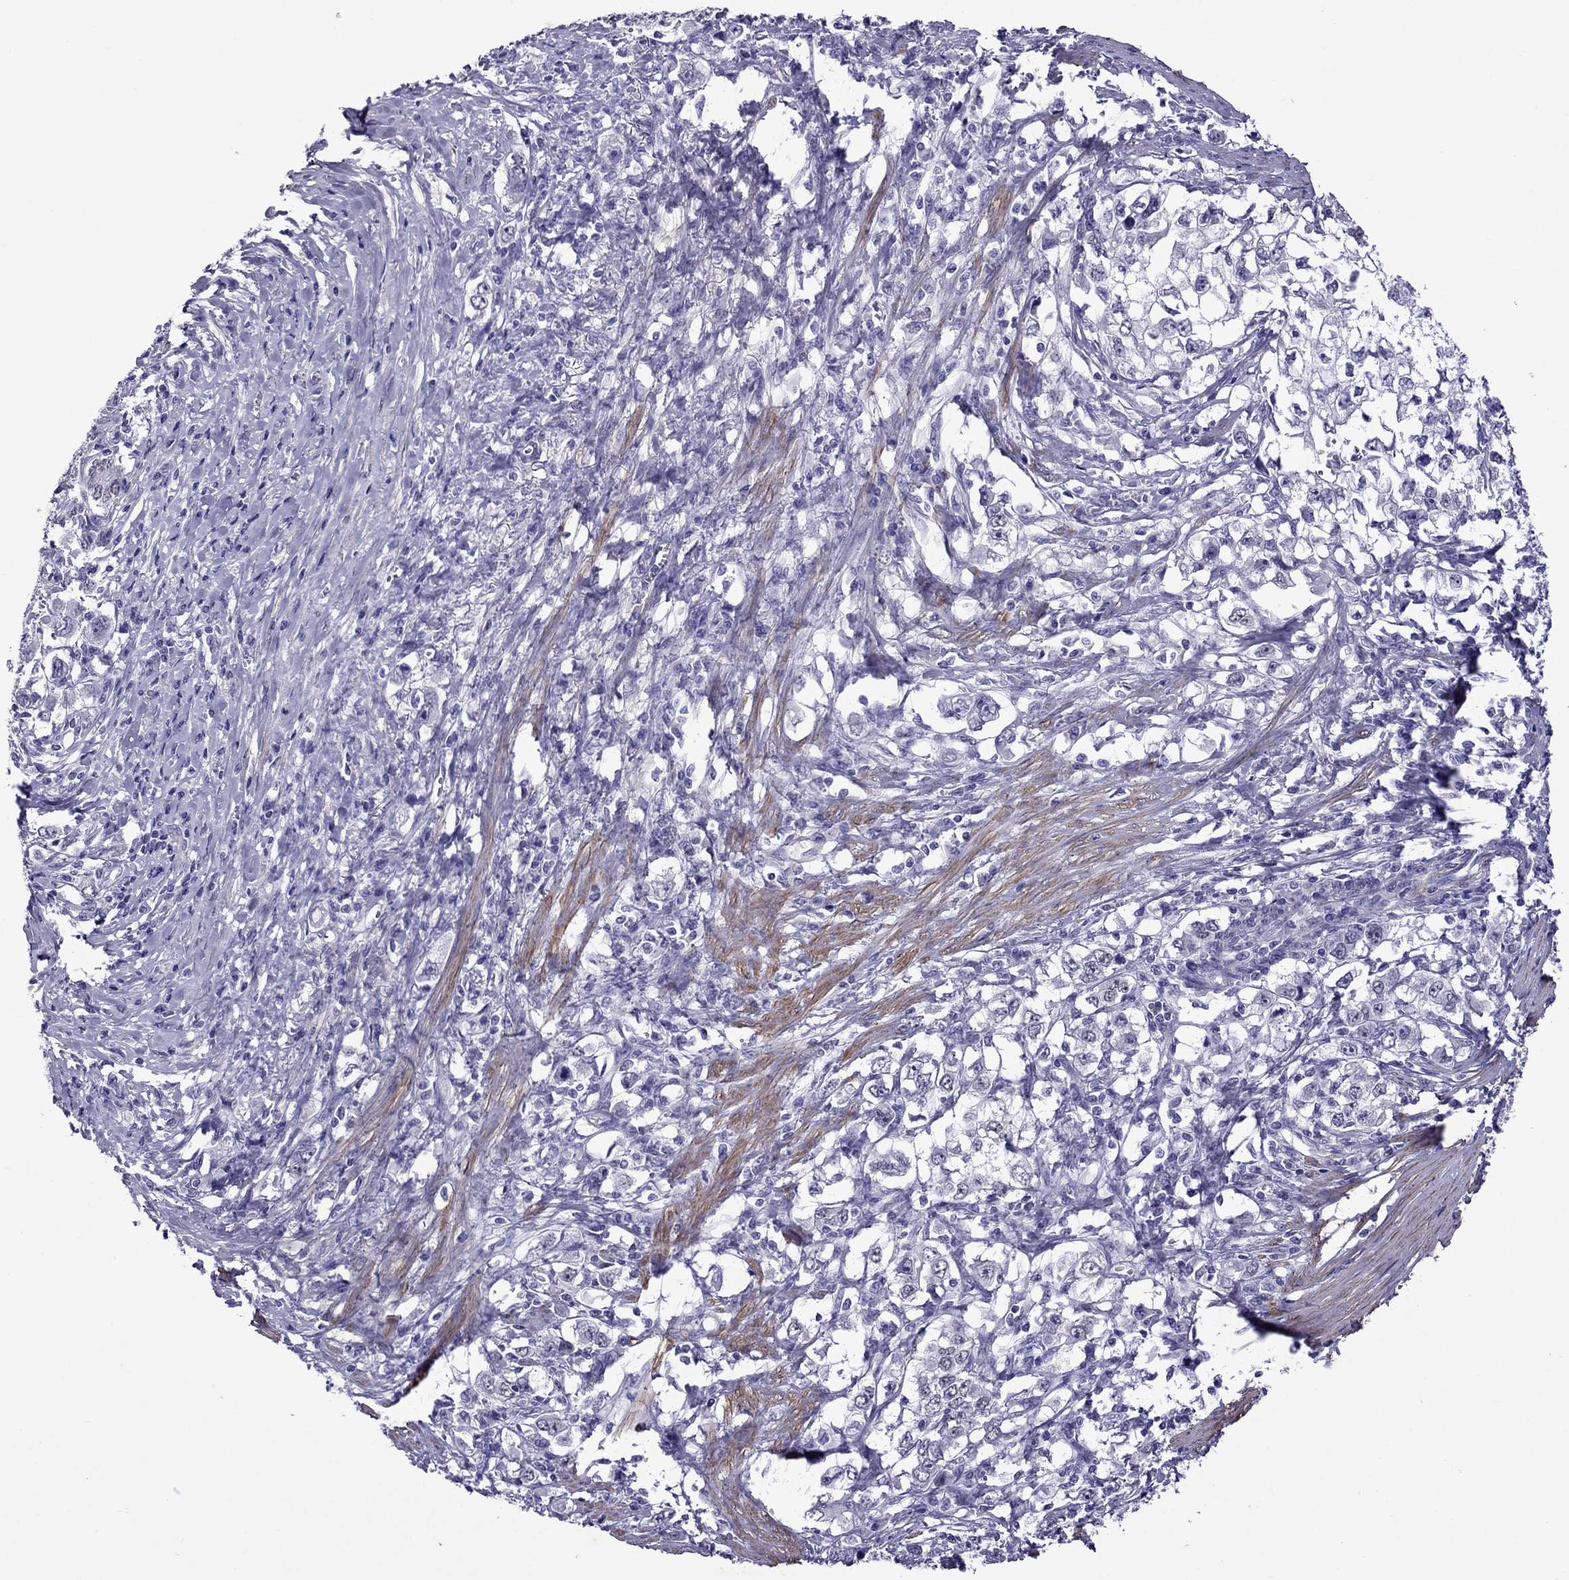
{"staining": {"intensity": "negative", "quantity": "none", "location": "none"}, "tissue": "stomach cancer", "cell_type": "Tumor cells", "image_type": "cancer", "snomed": [{"axis": "morphology", "description": "Adenocarcinoma, NOS"}, {"axis": "topography", "description": "Stomach, lower"}], "caption": "The photomicrograph displays no significant staining in tumor cells of stomach cancer (adenocarcinoma).", "gene": "CHRNA5", "patient": {"sex": "female", "age": 72}}